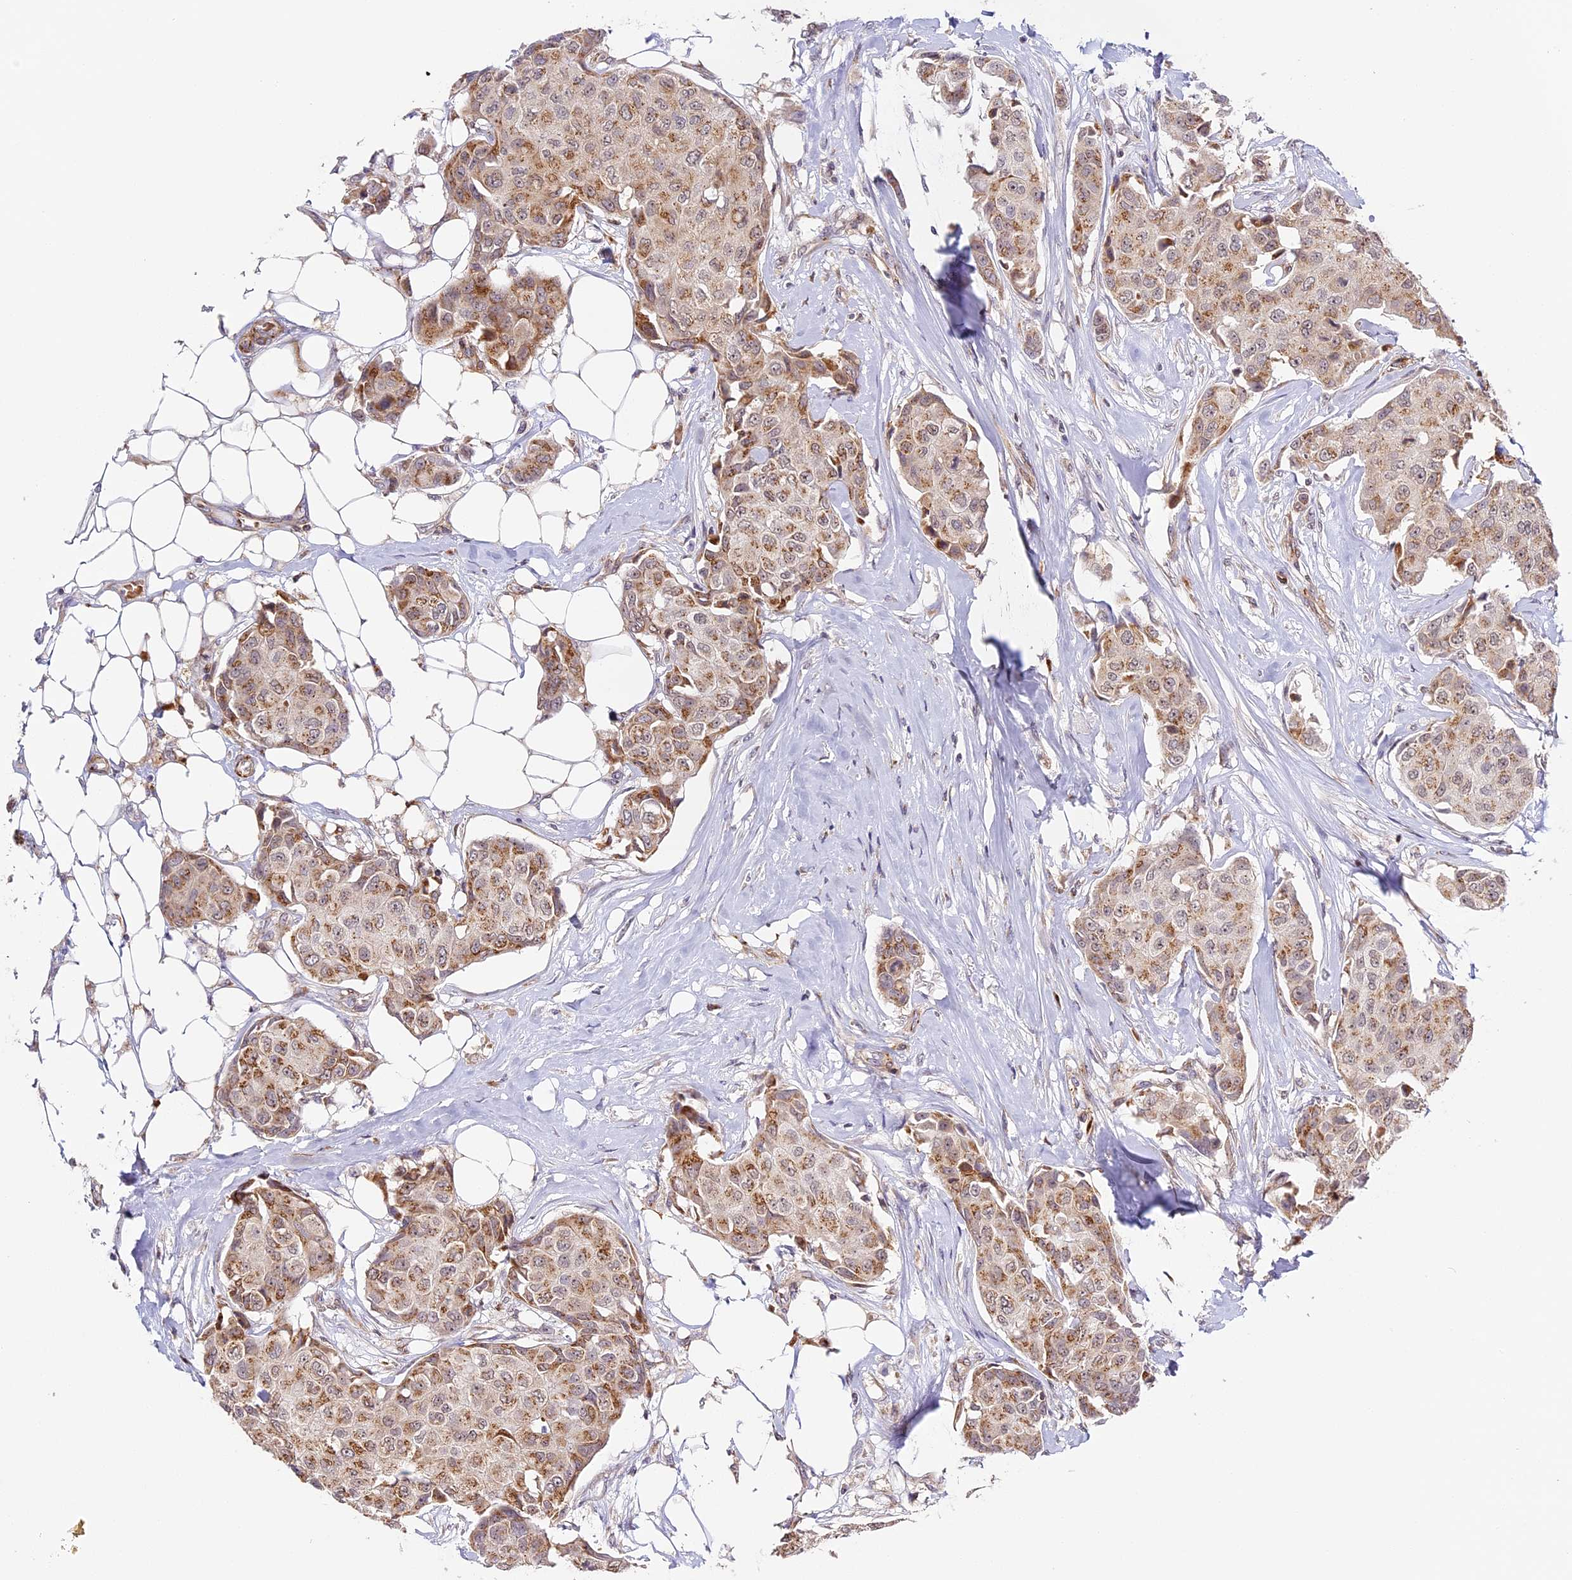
{"staining": {"intensity": "moderate", "quantity": ">75%", "location": "cytoplasmic/membranous"}, "tissue": "breast cancer", "cell_type": "Tumor cells", "image_type": "cancer", "snomed": [{"axis": "morphology", "description": "Duct carcinoma"}, {"axis": "topography", "description": "Breast"}], "caption": "Protein staining displays moderate cytoplasmic/membranous expression in approximately >75% of tumor cells in breast cancer. The staining is performed using DAB (3,3'-diaminobenzidine) brown chromogen to label protein expression. The nuclei are counter-stained blue using hematoxylin.", "gene": "HEATR5B", "patient": {"sex": "female", "age": 80}}